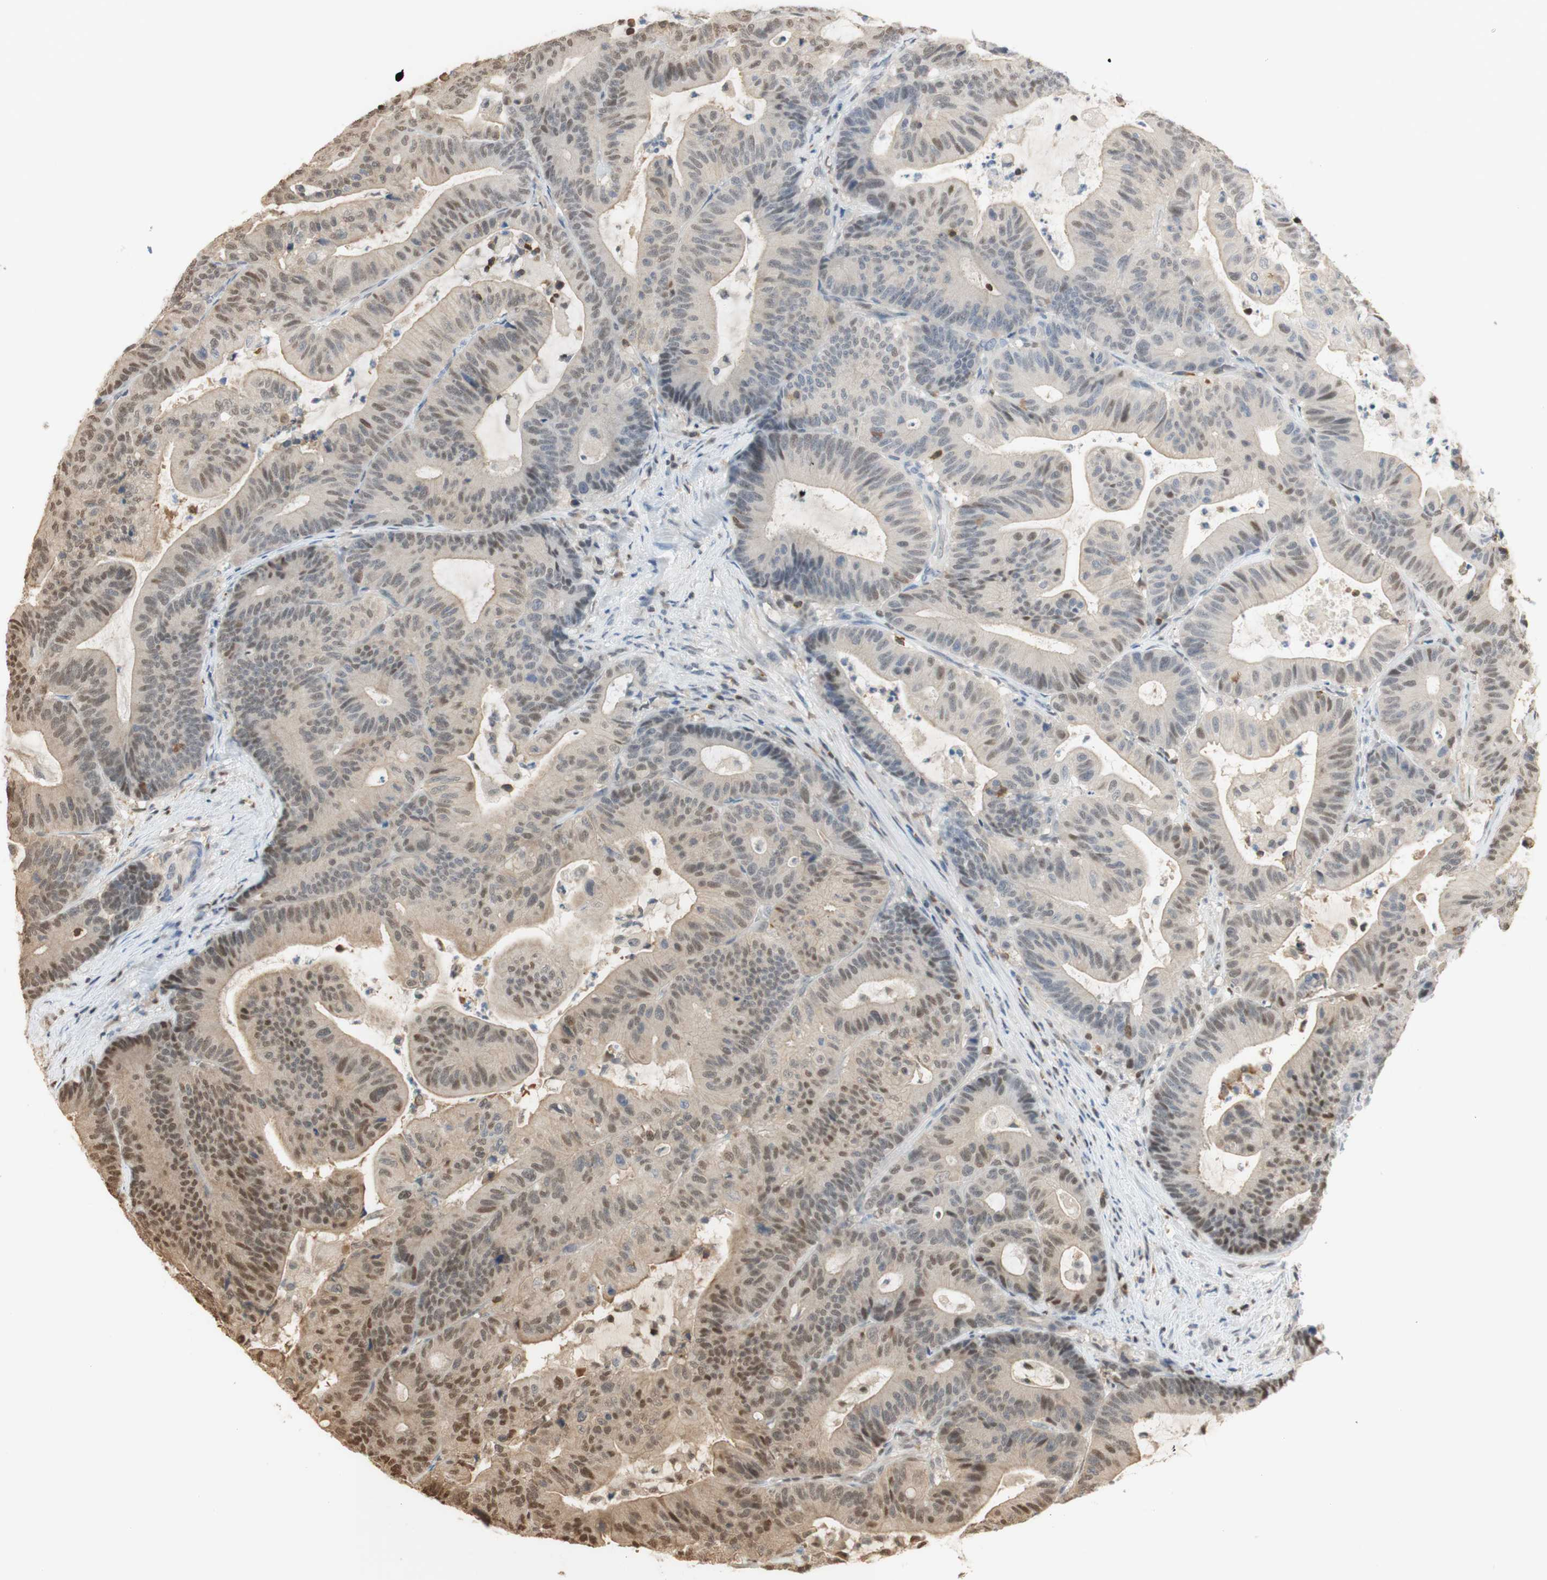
{"staining": {"intensity": "moderate", "quantity": "<25%", "location": "cytoplasmic/membranous,nuclear"}, "tissue": "colorectal cancer", "cell_type": "Tumor cells", "image_type": "cancer", "snomed": [{"axis": "morphology", "description": "Adenocarcinoma, NOS"}, {"axis": "topography", "description": "Colon"}], "caption": "This image exhibits immunohistochemistry (IHC) staining of human colorectal cancer, with low moderate cytoplasmic/membranous and nuclear expression in approximately <25% of tumor cells.", "gene": "NAP1L4", "patient": {"sex": "female", "age": 84}}